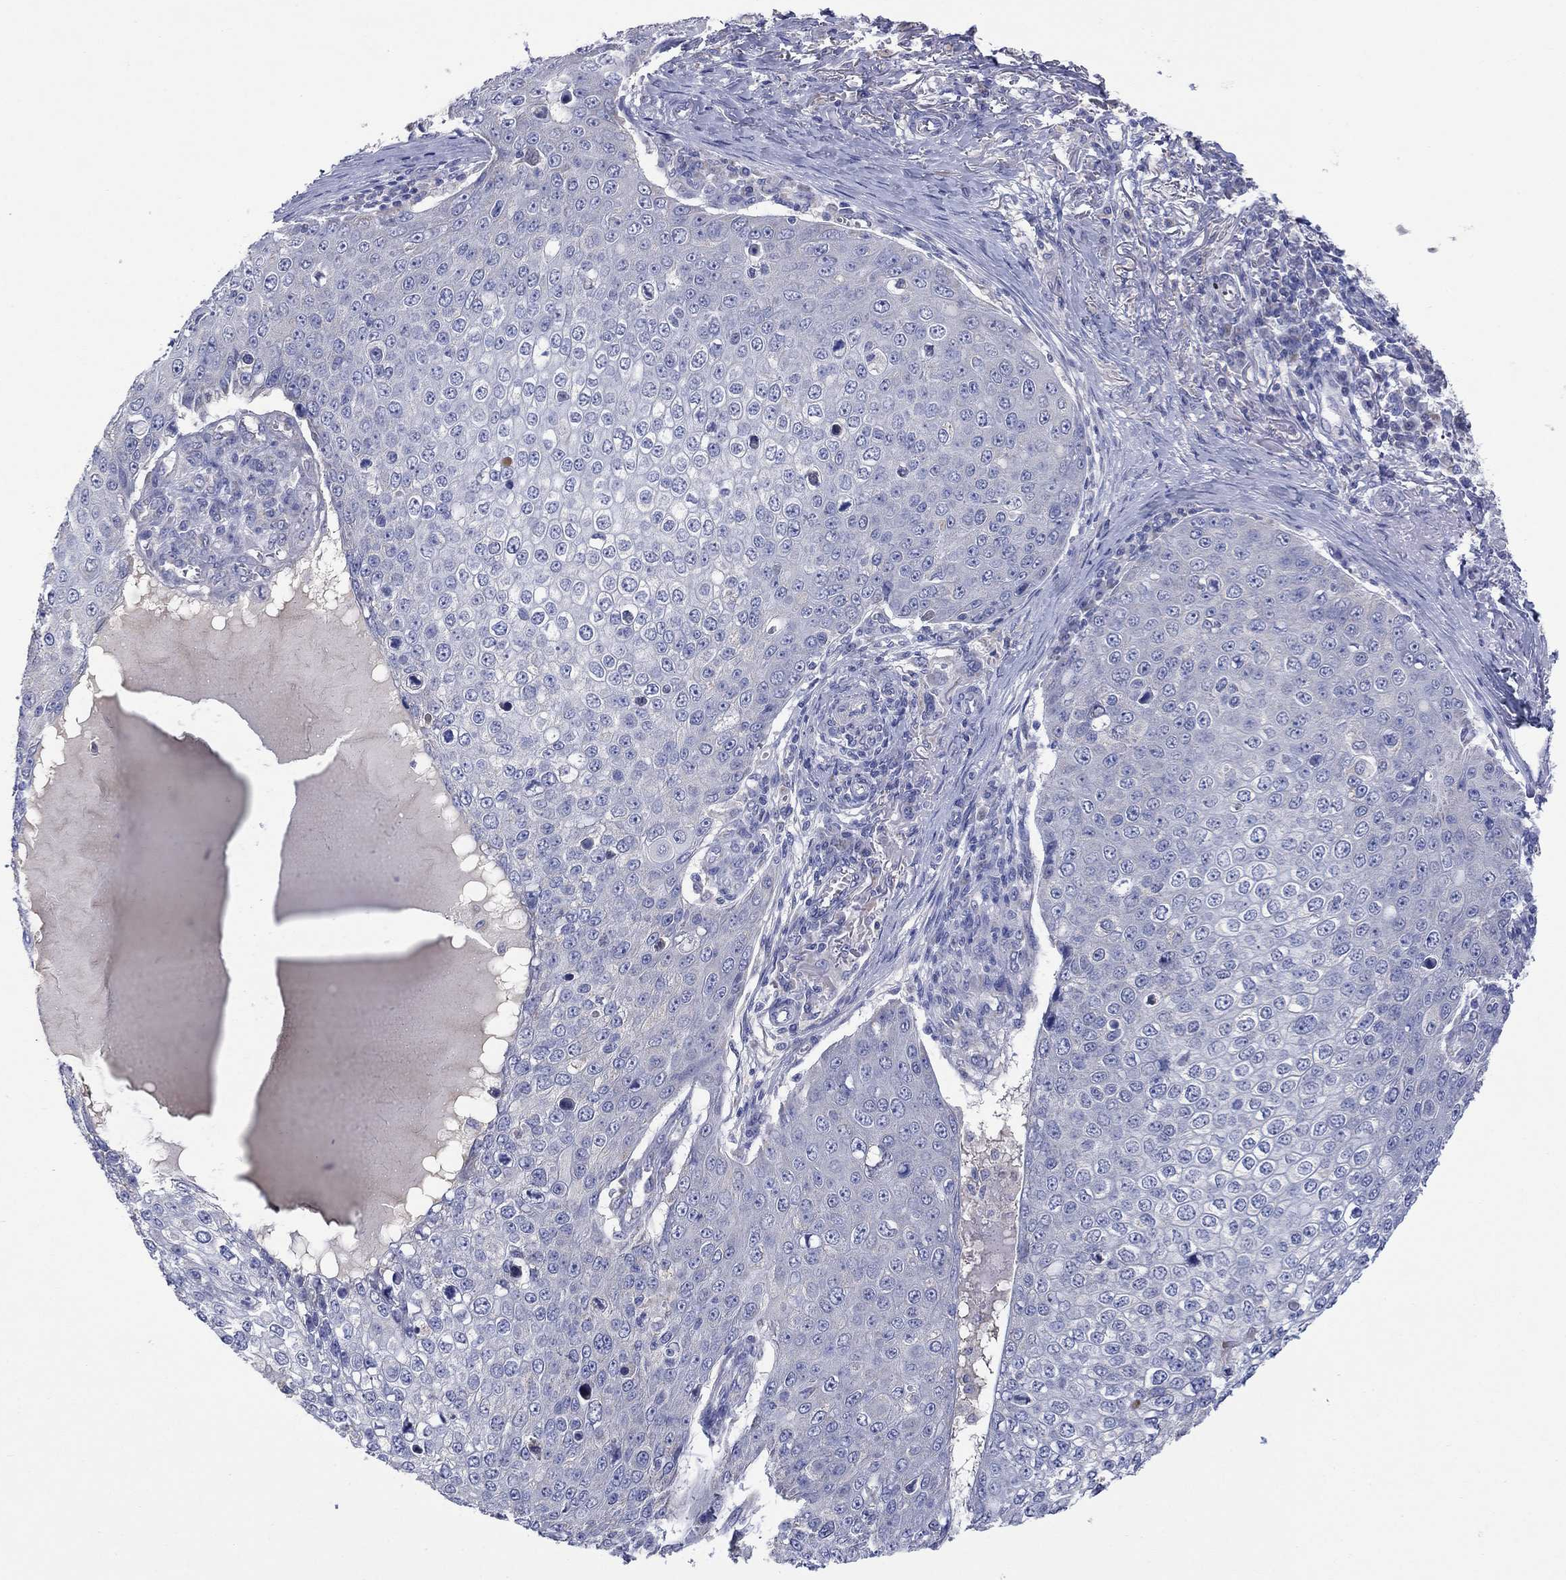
{"staining": {"intensity": "negative", "quantity": "none", "location": "none"}, "tissue": "skin cancer", "cell_type": "Tumor cells", "image_type": "cancer", "snomed": [{"axis": "morphology", "description": "Squamous cell carcinoma, NOS"}, {"axis": "topography", "description": "Skin"}], "caption": "The immunohistochemistry photomicrograph has no significant positivity in tumor cells of skin squamous cell carcinoma tissue.", "gene": "CLVS1", "patient": {"sex": "male", "age": 71}}